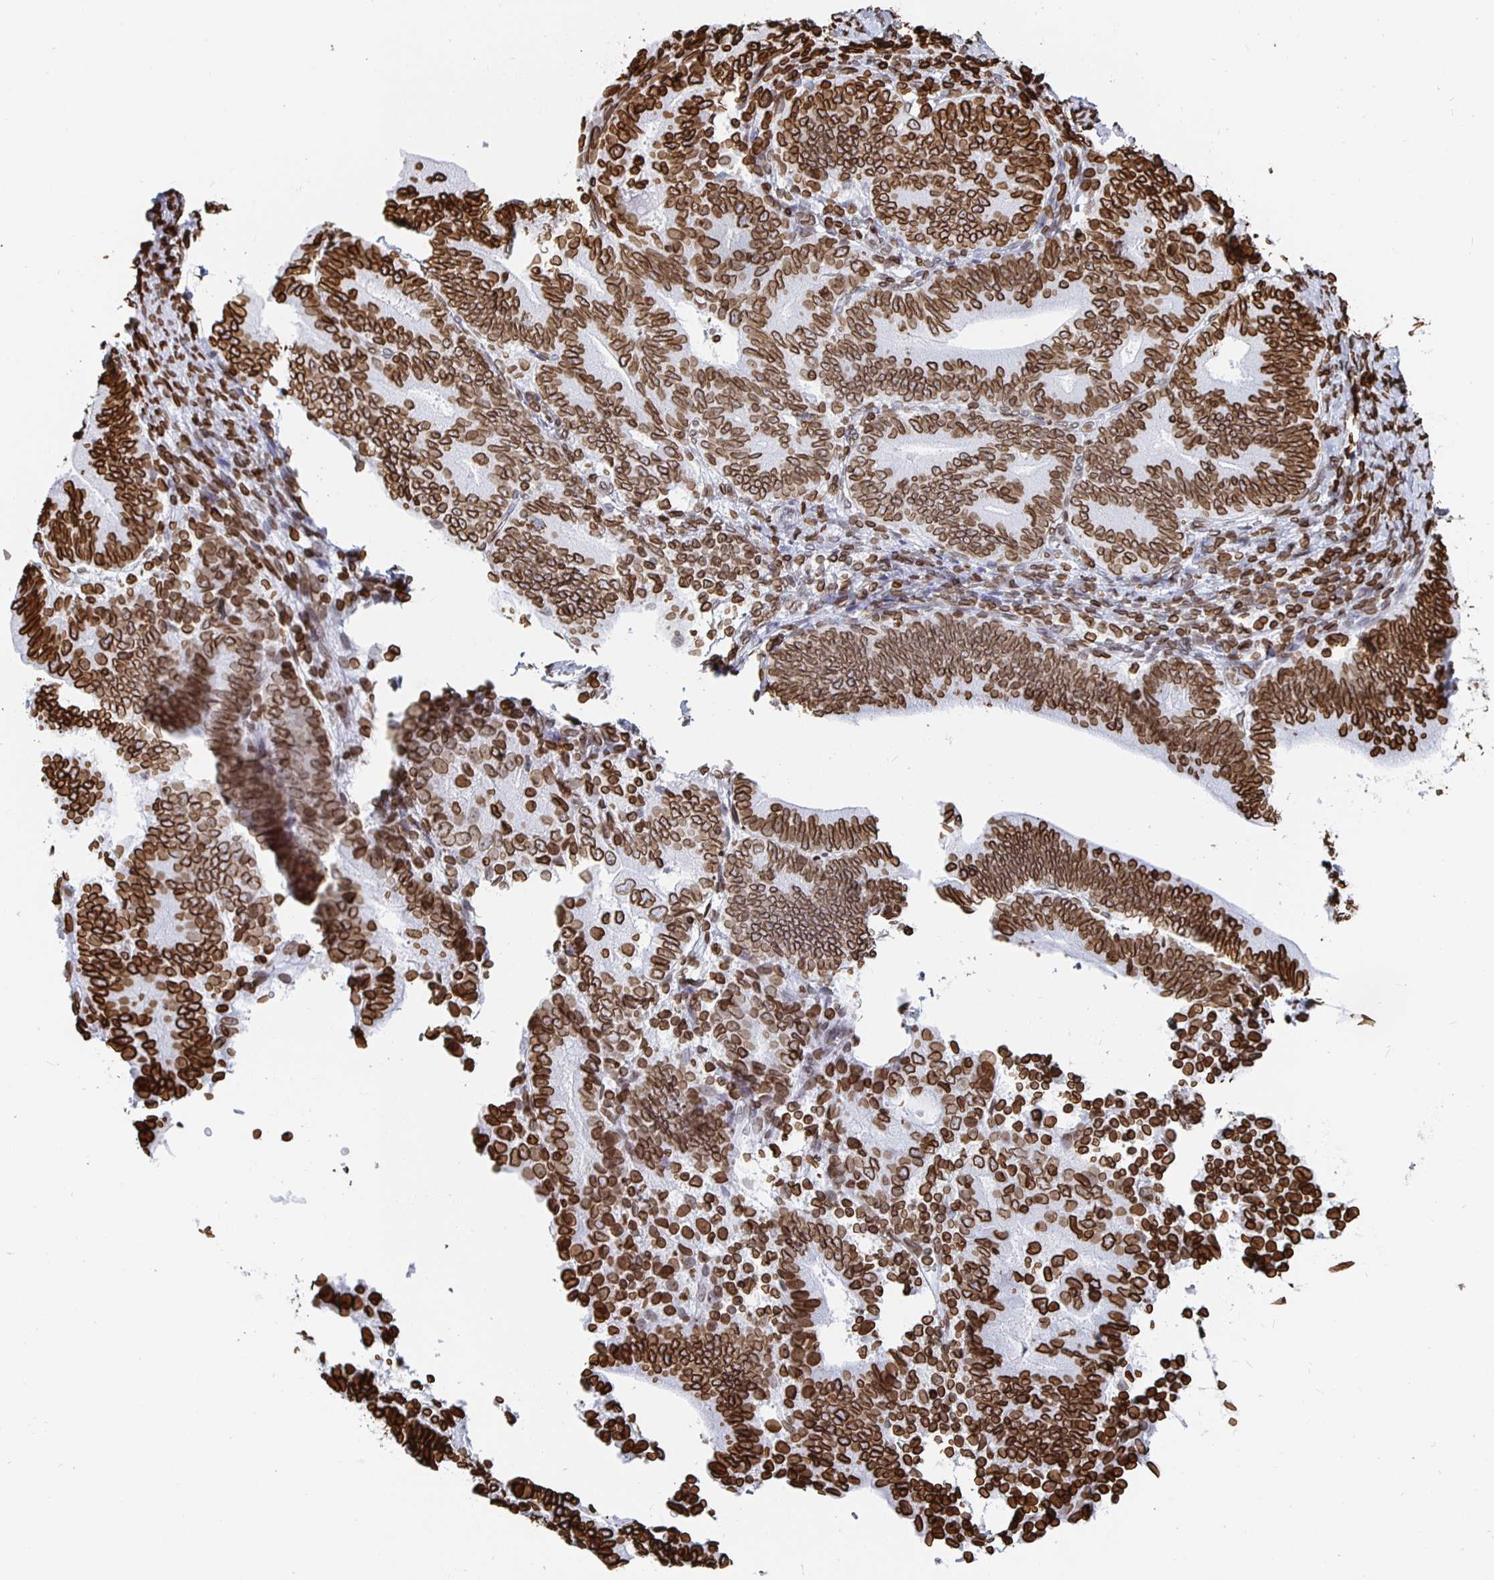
{"staining": {"intensity": "strong", "quantity": ">75%", "location": "cytoplasmic/membranous,nuclear"}, "tissue": "endometrial cancer", "cell_type": "Tumor cells", "image_type": "cancer", "snomed": [{"axis": "morphology", "description": "Adenocarcinoma, NOS"}, {"axis": "topography", "description": "Endometrium"}], "caption": "The micrograph shows immunohistochemical staining of adenocarcinoma (endometrial). There is strong cytoplasmic/membranous and nuclear staining is present in approximately >75% of tumor cells.", "gene": "LMNB1", "patient": {"sex": "female", "age": 70}}